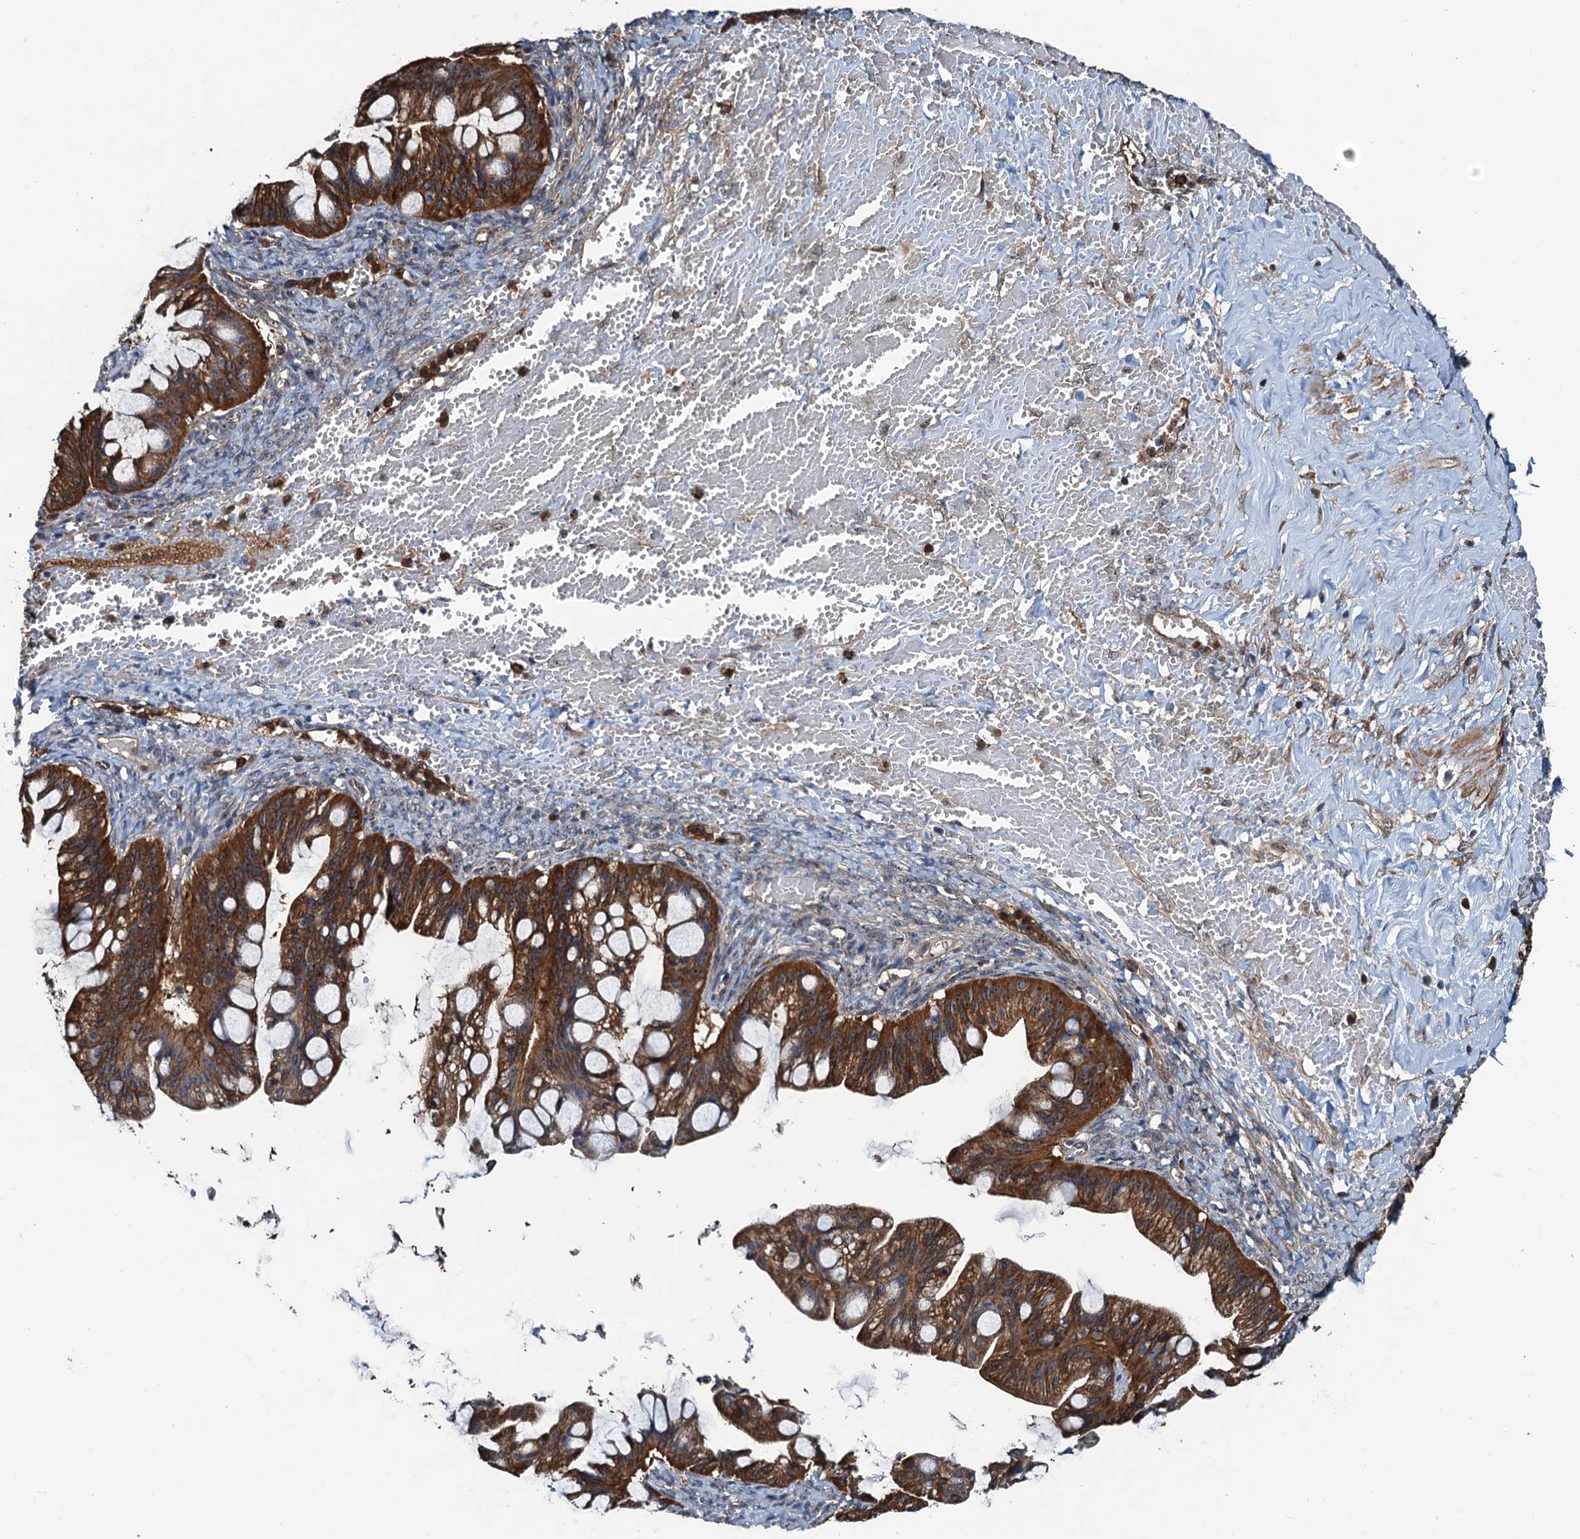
{"staining": {"intensity": "strong", "quantity": ">75%", "location": "cytoplasmic/membranous"}, "tissue": "ovarian cancer", "cell_type": "Tumor cells", "image_type": "cancer", "snomed": [{"axis": "morphology", "description": "Cystadenocarcinoma, mucinous, NOS"}, {"axis": "topography", "description": "Ovary"}], "caption": "Strong cytoplasmic/membranous expression for a protein is present in approximately >75% of tumor cells of ovarian mucinous cystadenocarcinoma using IHC.", "gene": "USP6NL", "patient": {"sex": "female", "age": 73}}